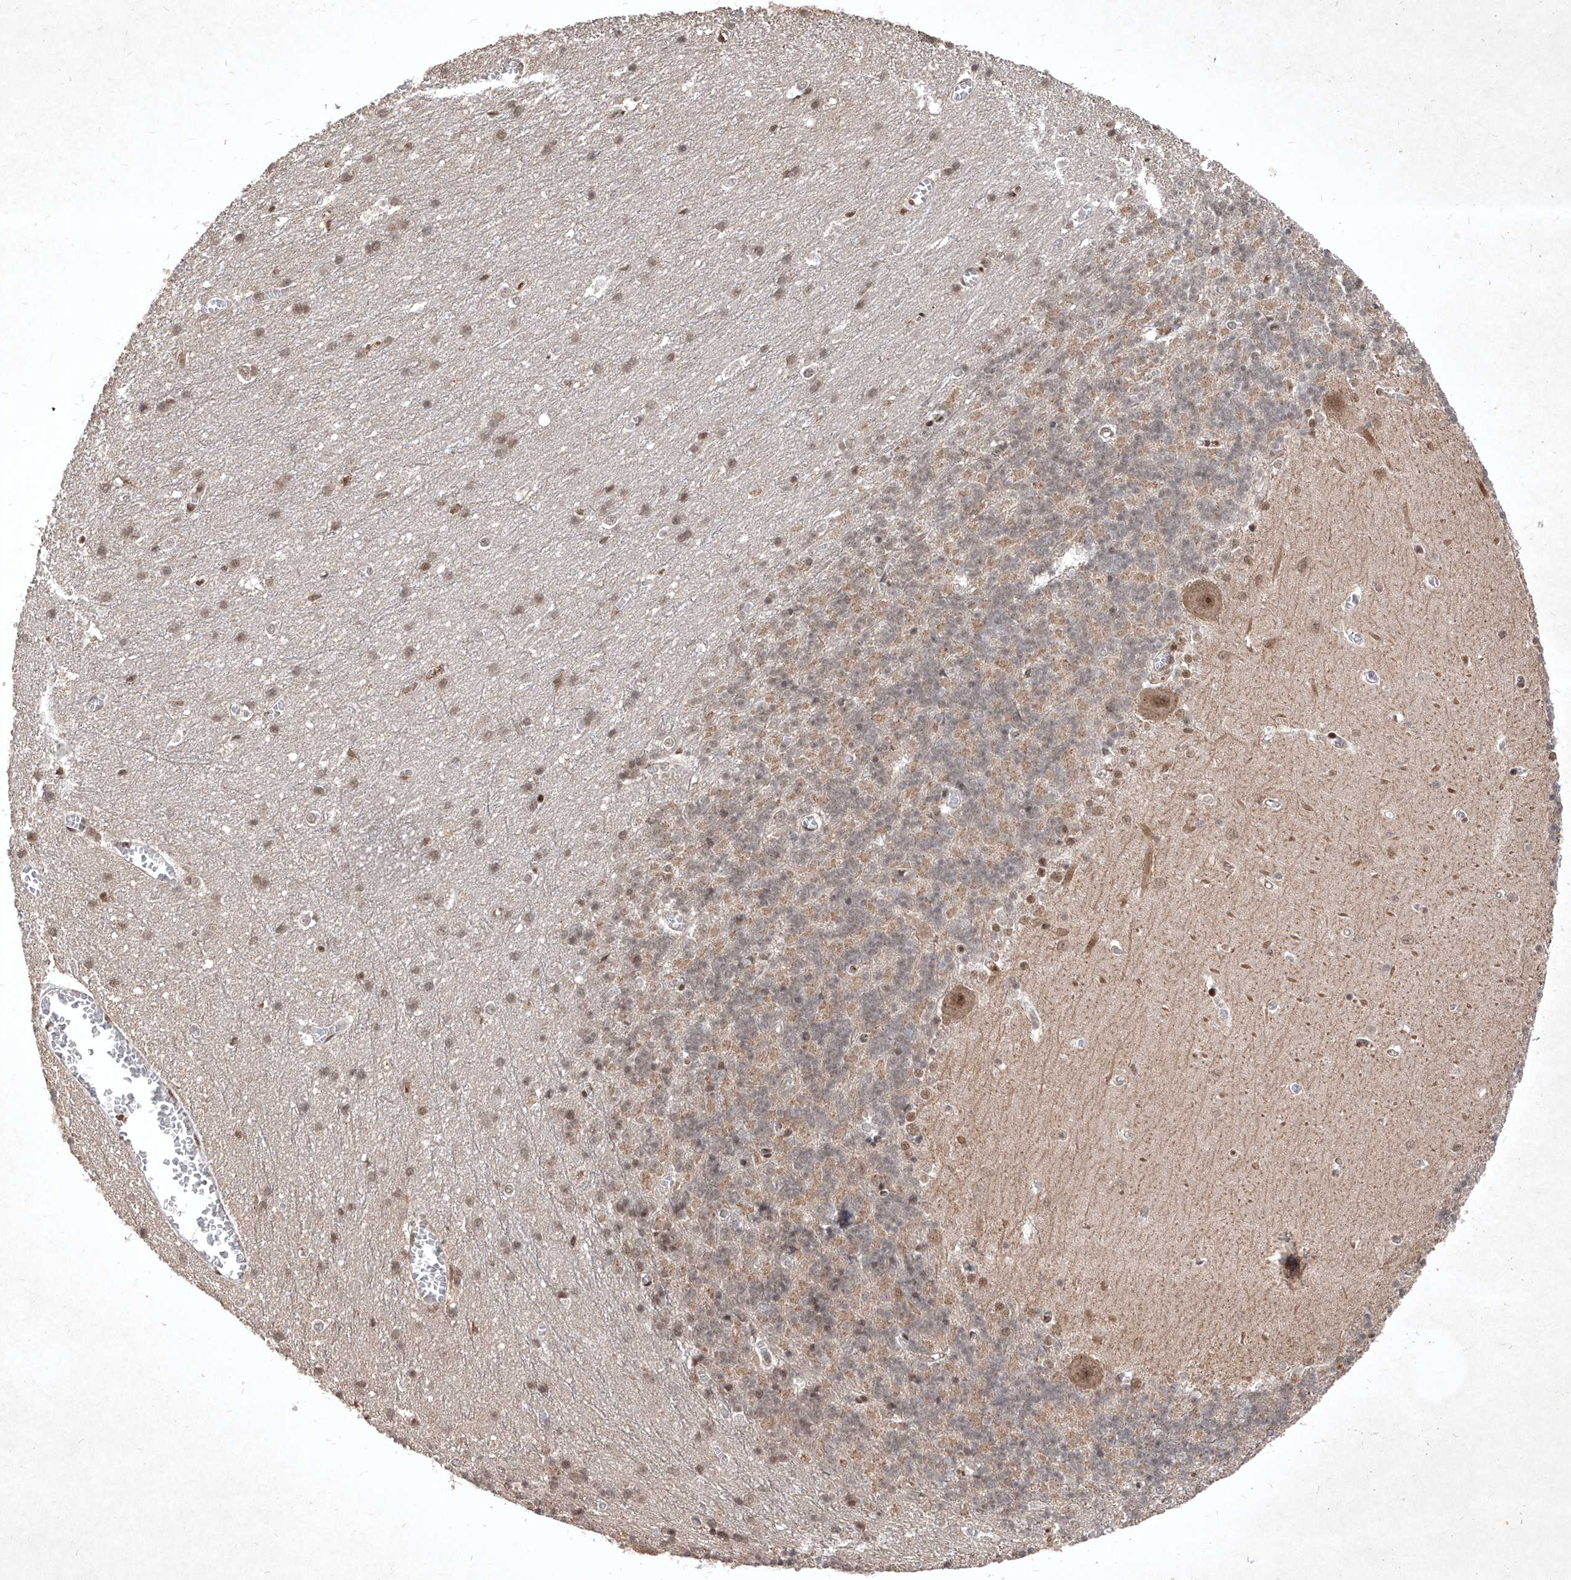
{"staining": {"intensity": "weak", "quantity": ">75%", "location": "cytoplasmic/membranous,nuclear"}, "tissue": "cerebellum", "cell_type": "Cells in granular layer", "image_type": "normal", "snomed": [{"axis": "morphology", "description": "Normal tissue, NOS"}, {"axis": "topography", "description": "Cerebellum"}], "caption": "Cells in granular layer display weak cytoplasmic/membranous,nuclear staining in approximately >75% of cells in unremarkable cerebellum. (Brightfield microscopy of DAB IHC at high magnification).", "gene": "IRF2", "patient": {"sex": "male", "age": 37}}